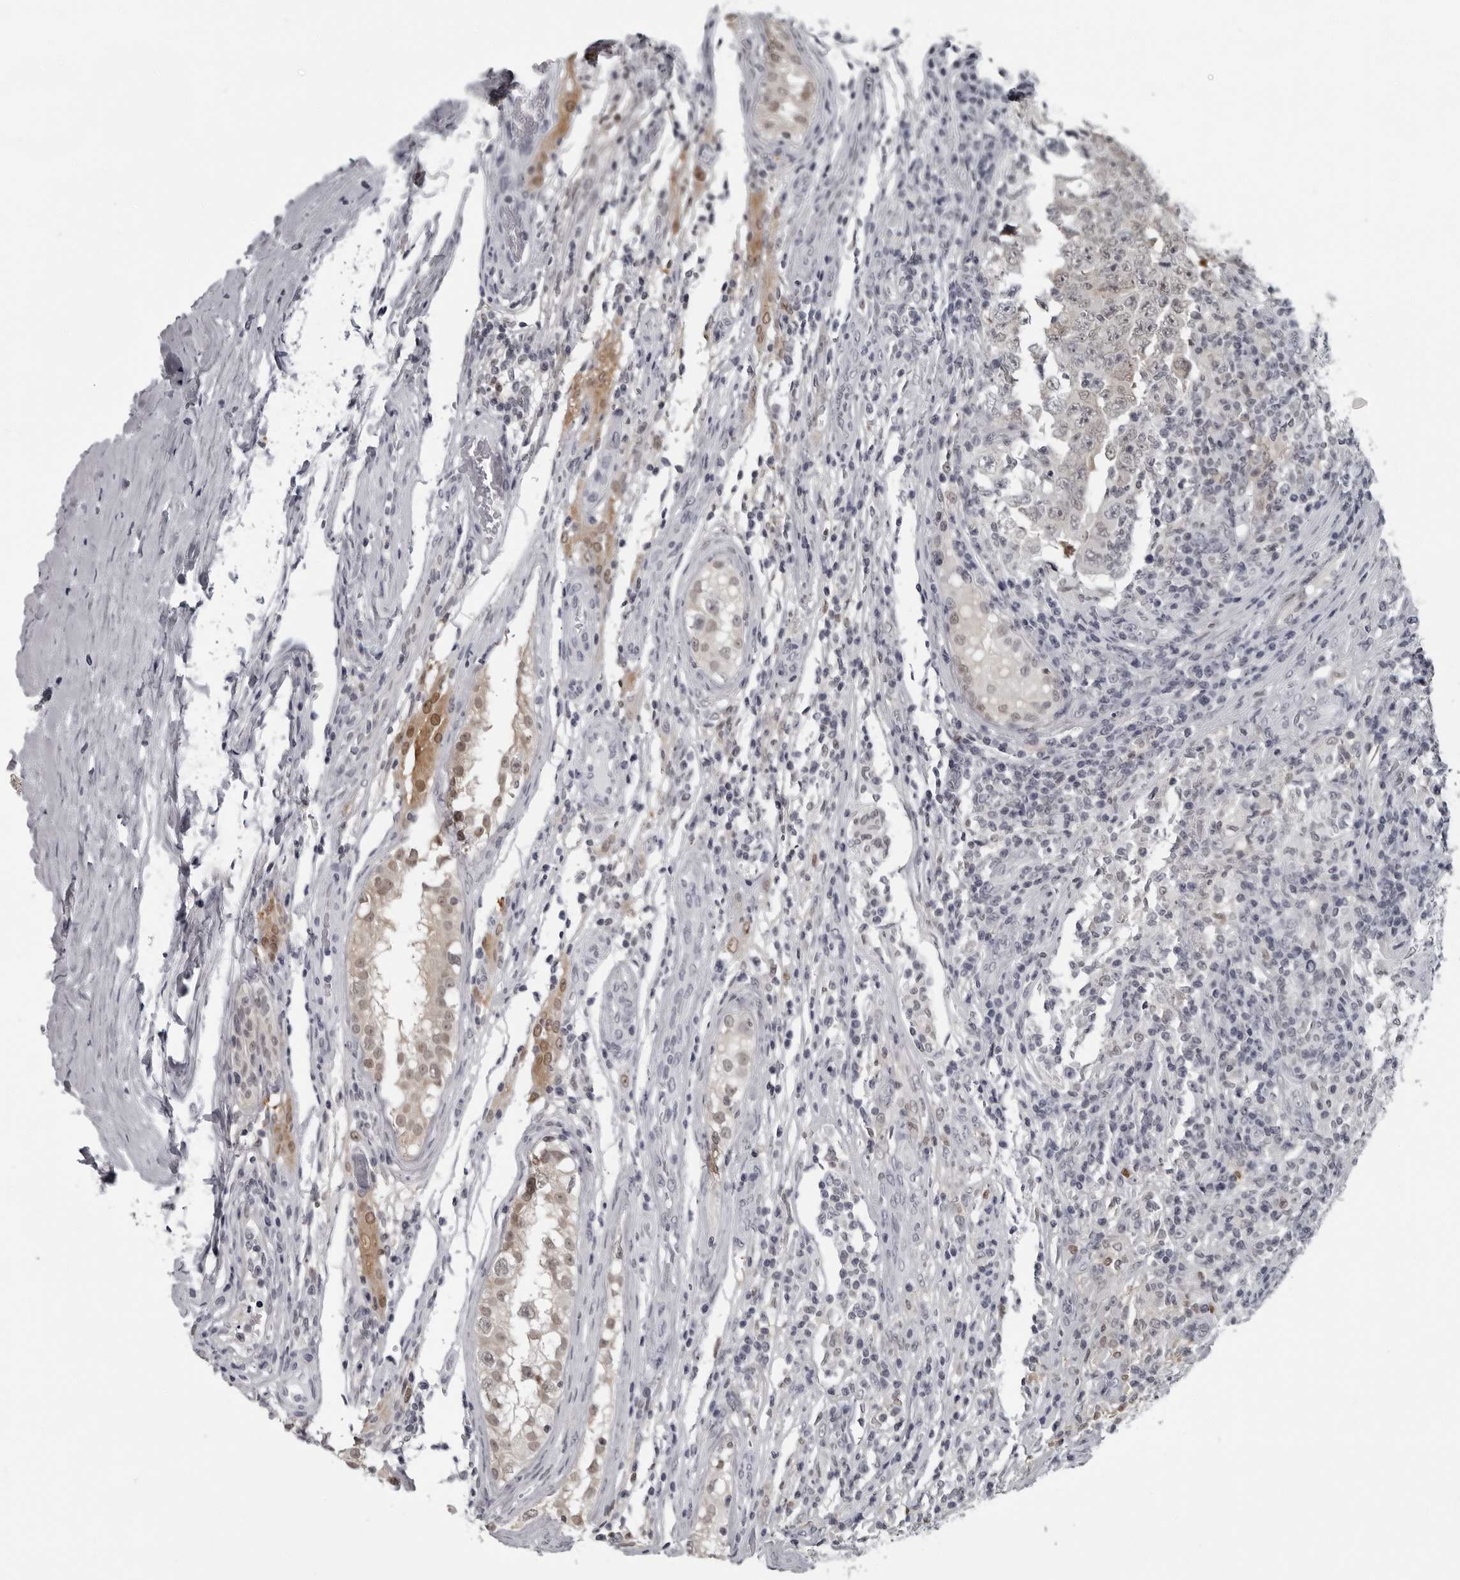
{"staining": {"intensity": "negative", "quantity": "none", "location": "none"}, "tissue": "testis cancer", "cell_type": "Tumor cells", "image_type": "cancer", "snomed": [{"axis": "morphology", "description": "Carcinoma, Embryonal, NOS"}, {"axis": "topography", "description": "Testis"}], "caption": "Image shows no significant protein positivity in tumor cells of testis cancer (embryonal carcinoma).", "gene": "LZIC", "patient": {"sex": "male", "age": 26}}